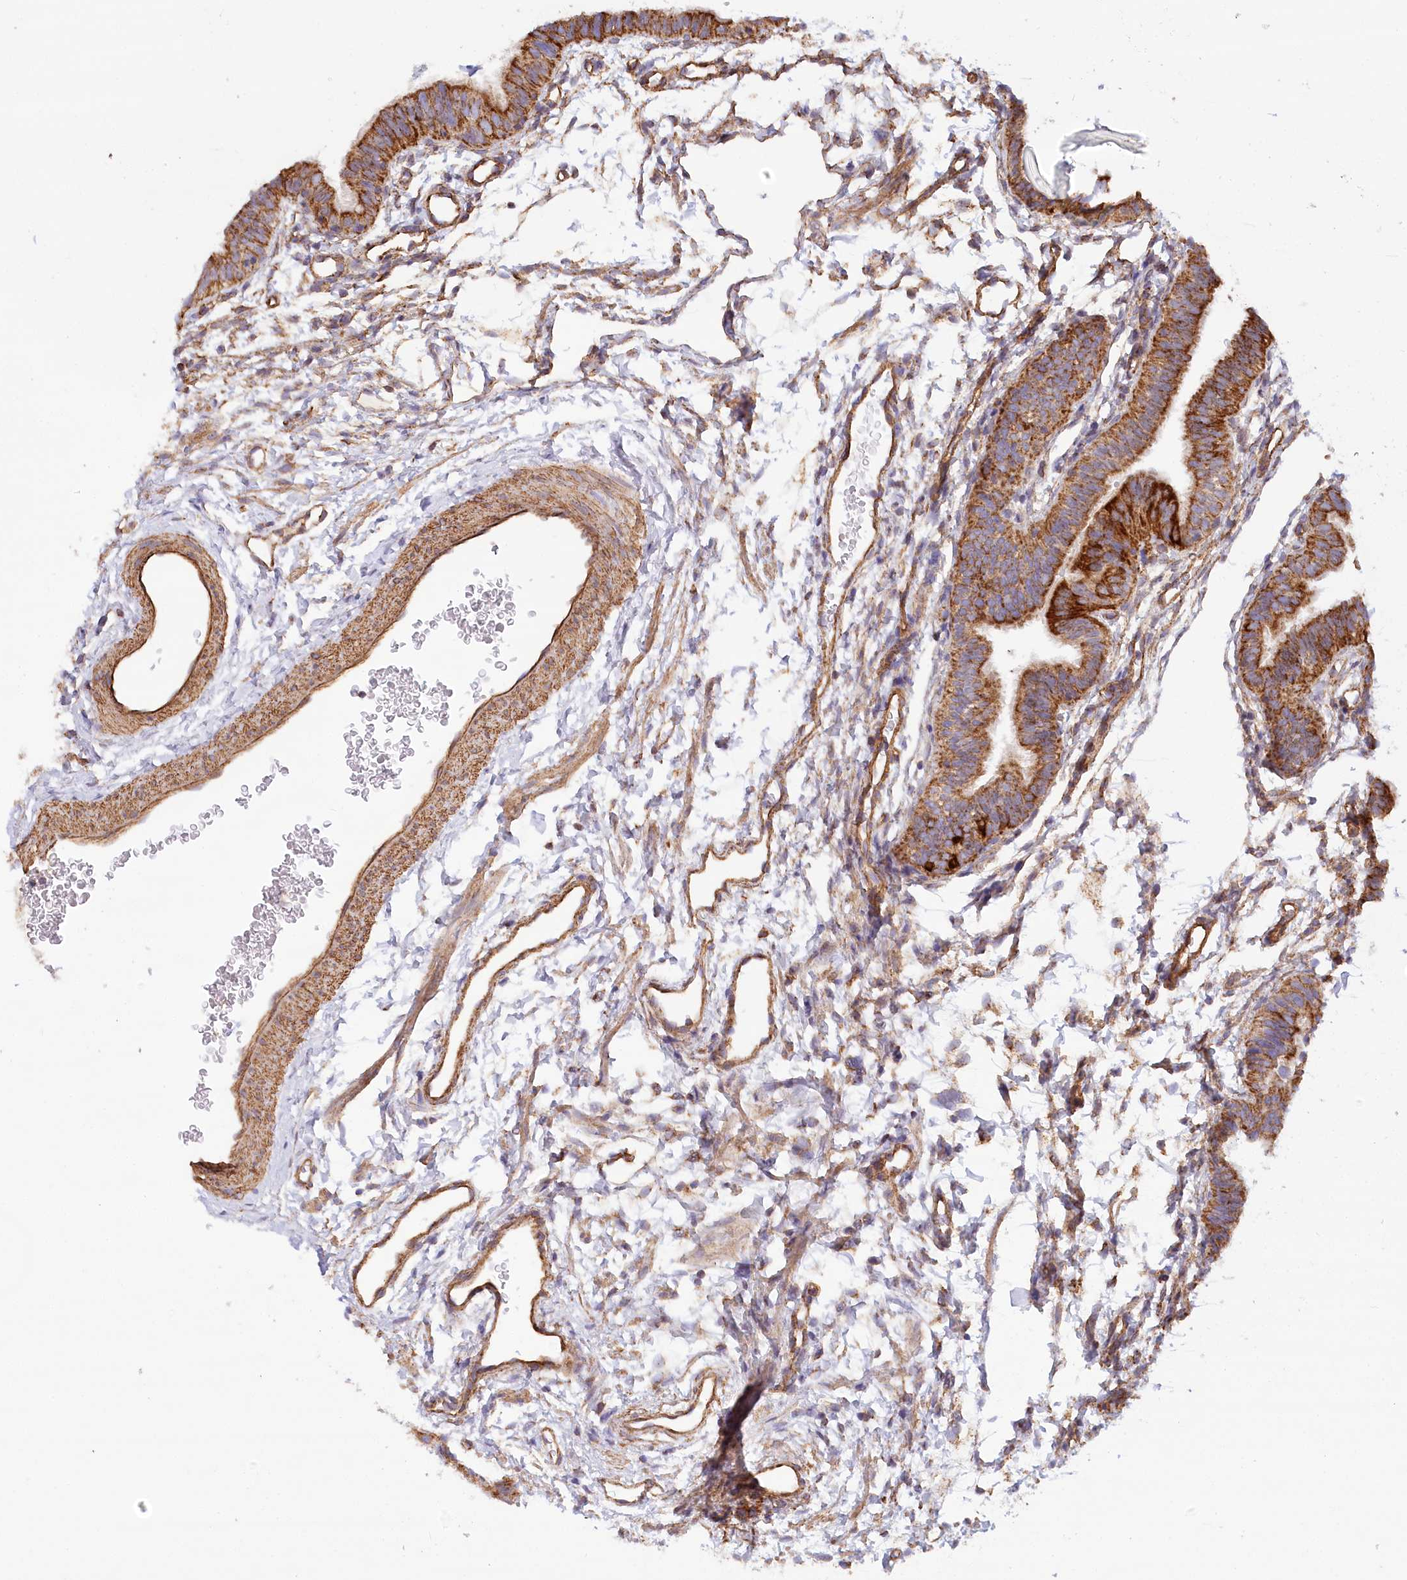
{"staining": {"intensity": "strong", "quantity": ">75%", "location": "cytoplasmic/membranous"}, "tissue": "fallopian tube", "cell_type": "Glandular cells", "image_type": "normal", "snomed": [{"axis": "morphology", "description": "Normal tissue, NOS"}, {"axis": "topography", "description": "Fallopian tube"}], "caption": "This micrograph displays IHC staining of benign fallopian tube, with high strong cytoplasmic/membranous expression in approximately >75% of glandular cells.", "gene": "UMPS", "patient": {"sex": "female", "age": 35}}